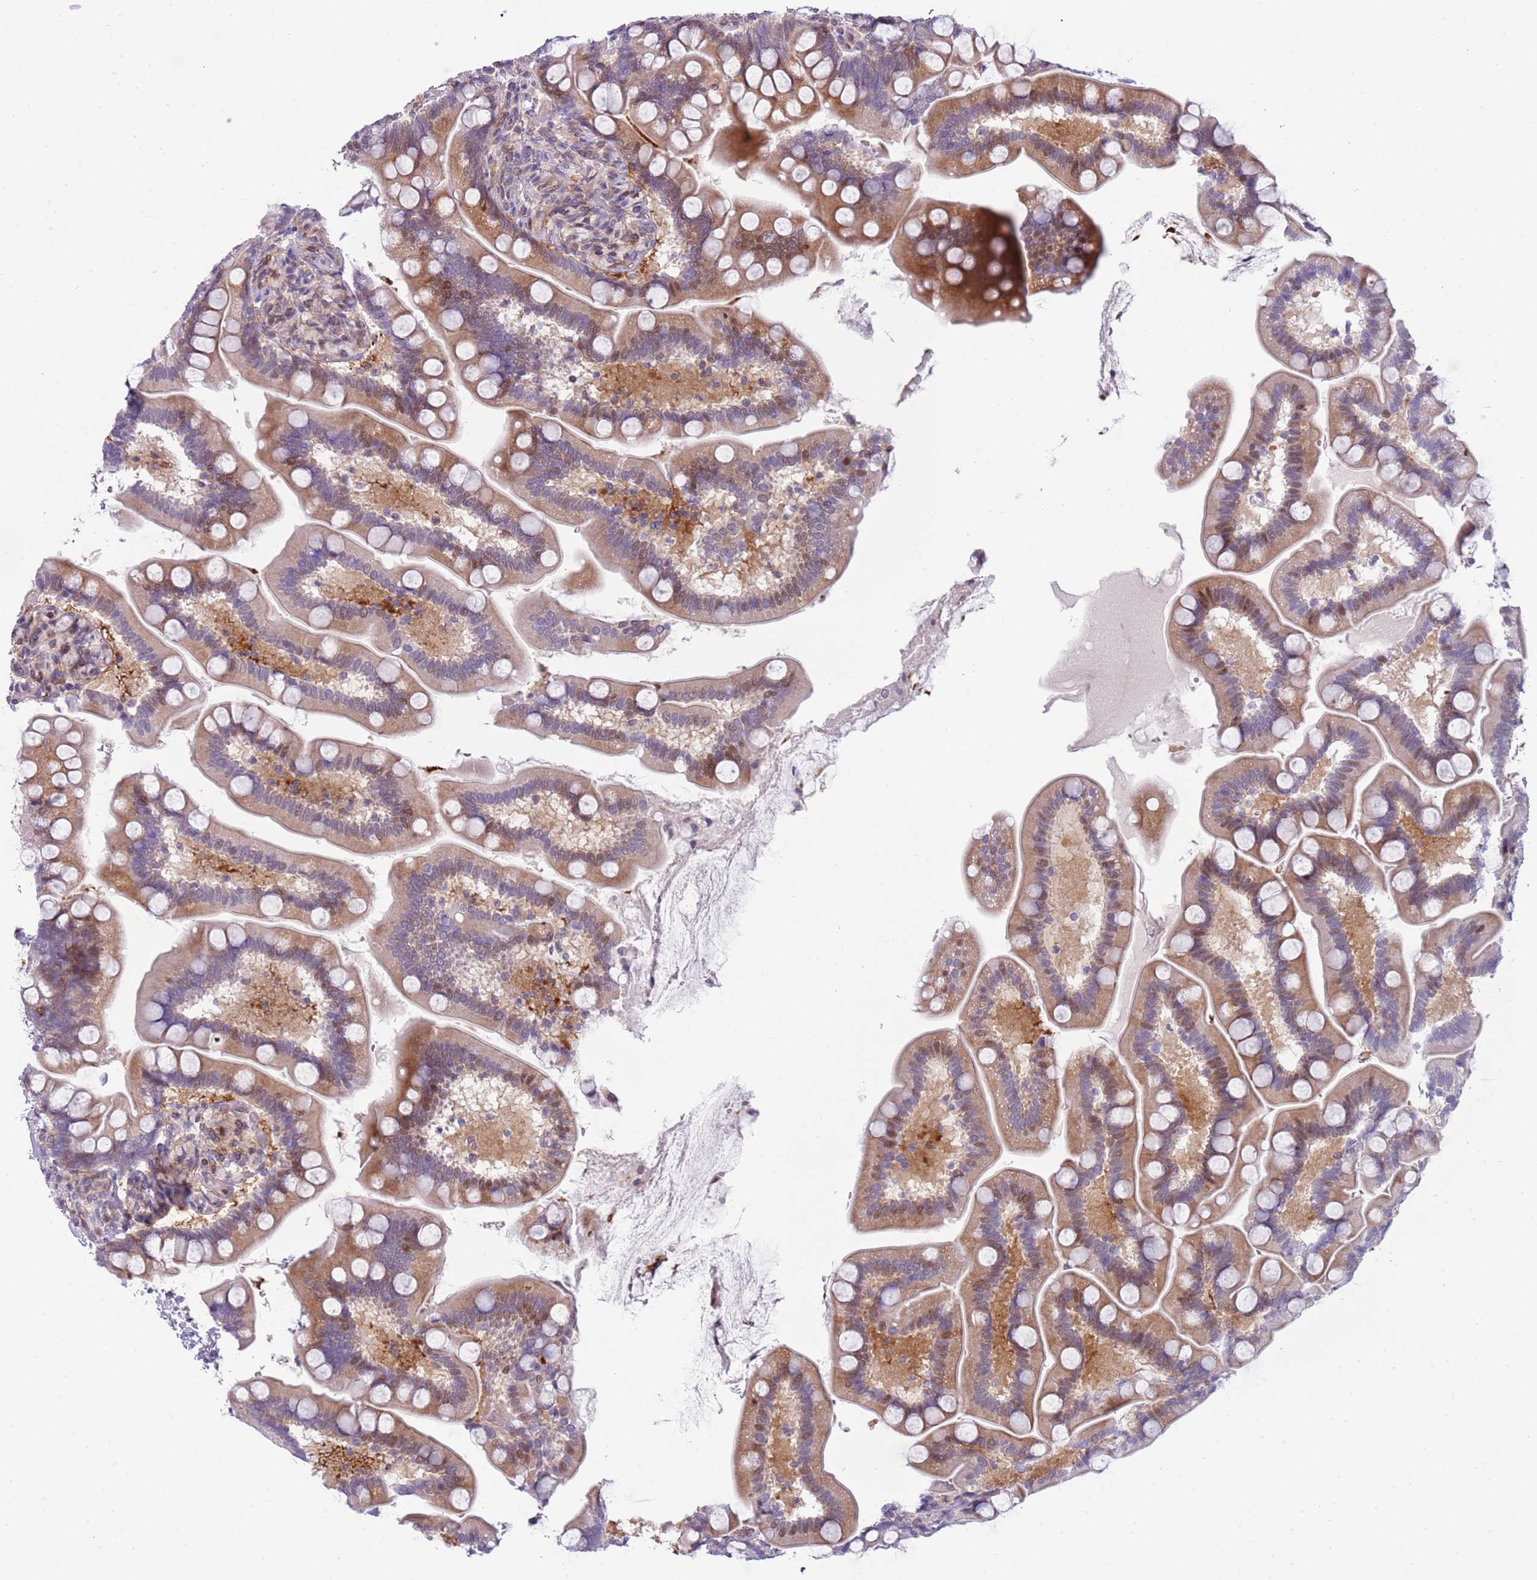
{"staining": {"intensity": "moderate", "quantity": "25%-75%", "location": "cytoplasmic/membranous,nuclear"}, "tissue": "small intestine", "cell_type": "Glandular cells", "image_type": "normal", "snomed": [{"axis": "morphology", "description": "Normal tissue, NOS"}, {"axis": "topography", "description": "Small intestine"}], "caption": "Immunohistochemical staining of normal small intestine exhibits 25%-75% levels of moderate cytoplasmic/membranous,nuclear protein expression in about 25%-75% of glandular cells.", "gene": "NBPF4", "patient": {"sex": "female", "age": 64}}